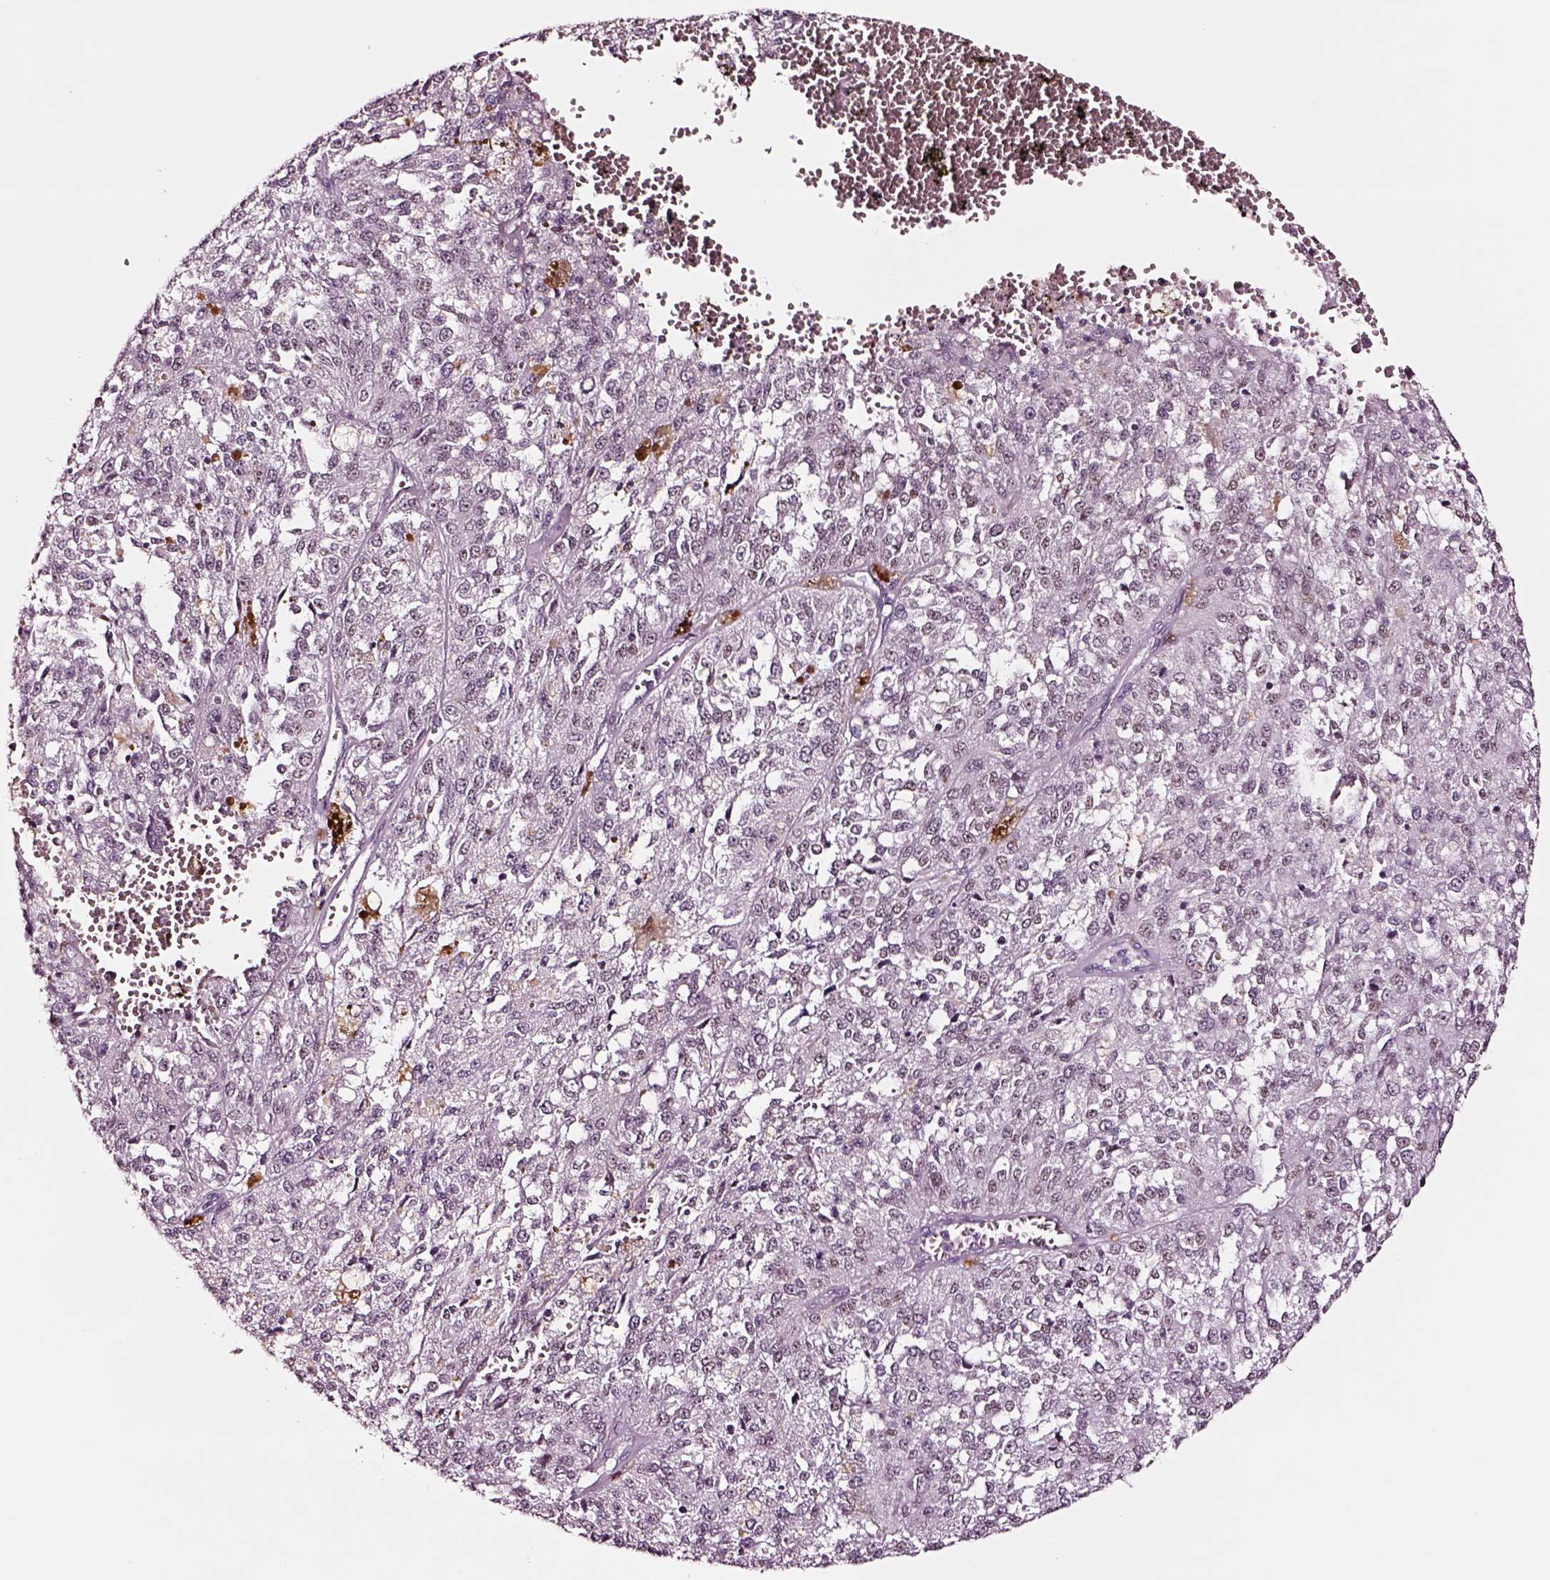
{"staining": {"intensity": "negative", "quantity": "none", "location": "none"}, "tissue": "melanoma", "cell_type": "Tumor cells", "image_type": "cancer", "snomed": [{"axis": "morphology", "description": "Malignant melanoma, Metastatic site"}, {"axis": "topography", "description": "Lymph node"}], "caption": "Human malignant melanoma (metastatic site) stained for a protein using immunohistochemistry (IHC) exhibits no positivity in tumor cells.", "gene": "SOX10", "patient": {"sex": "female", "age": 64}}